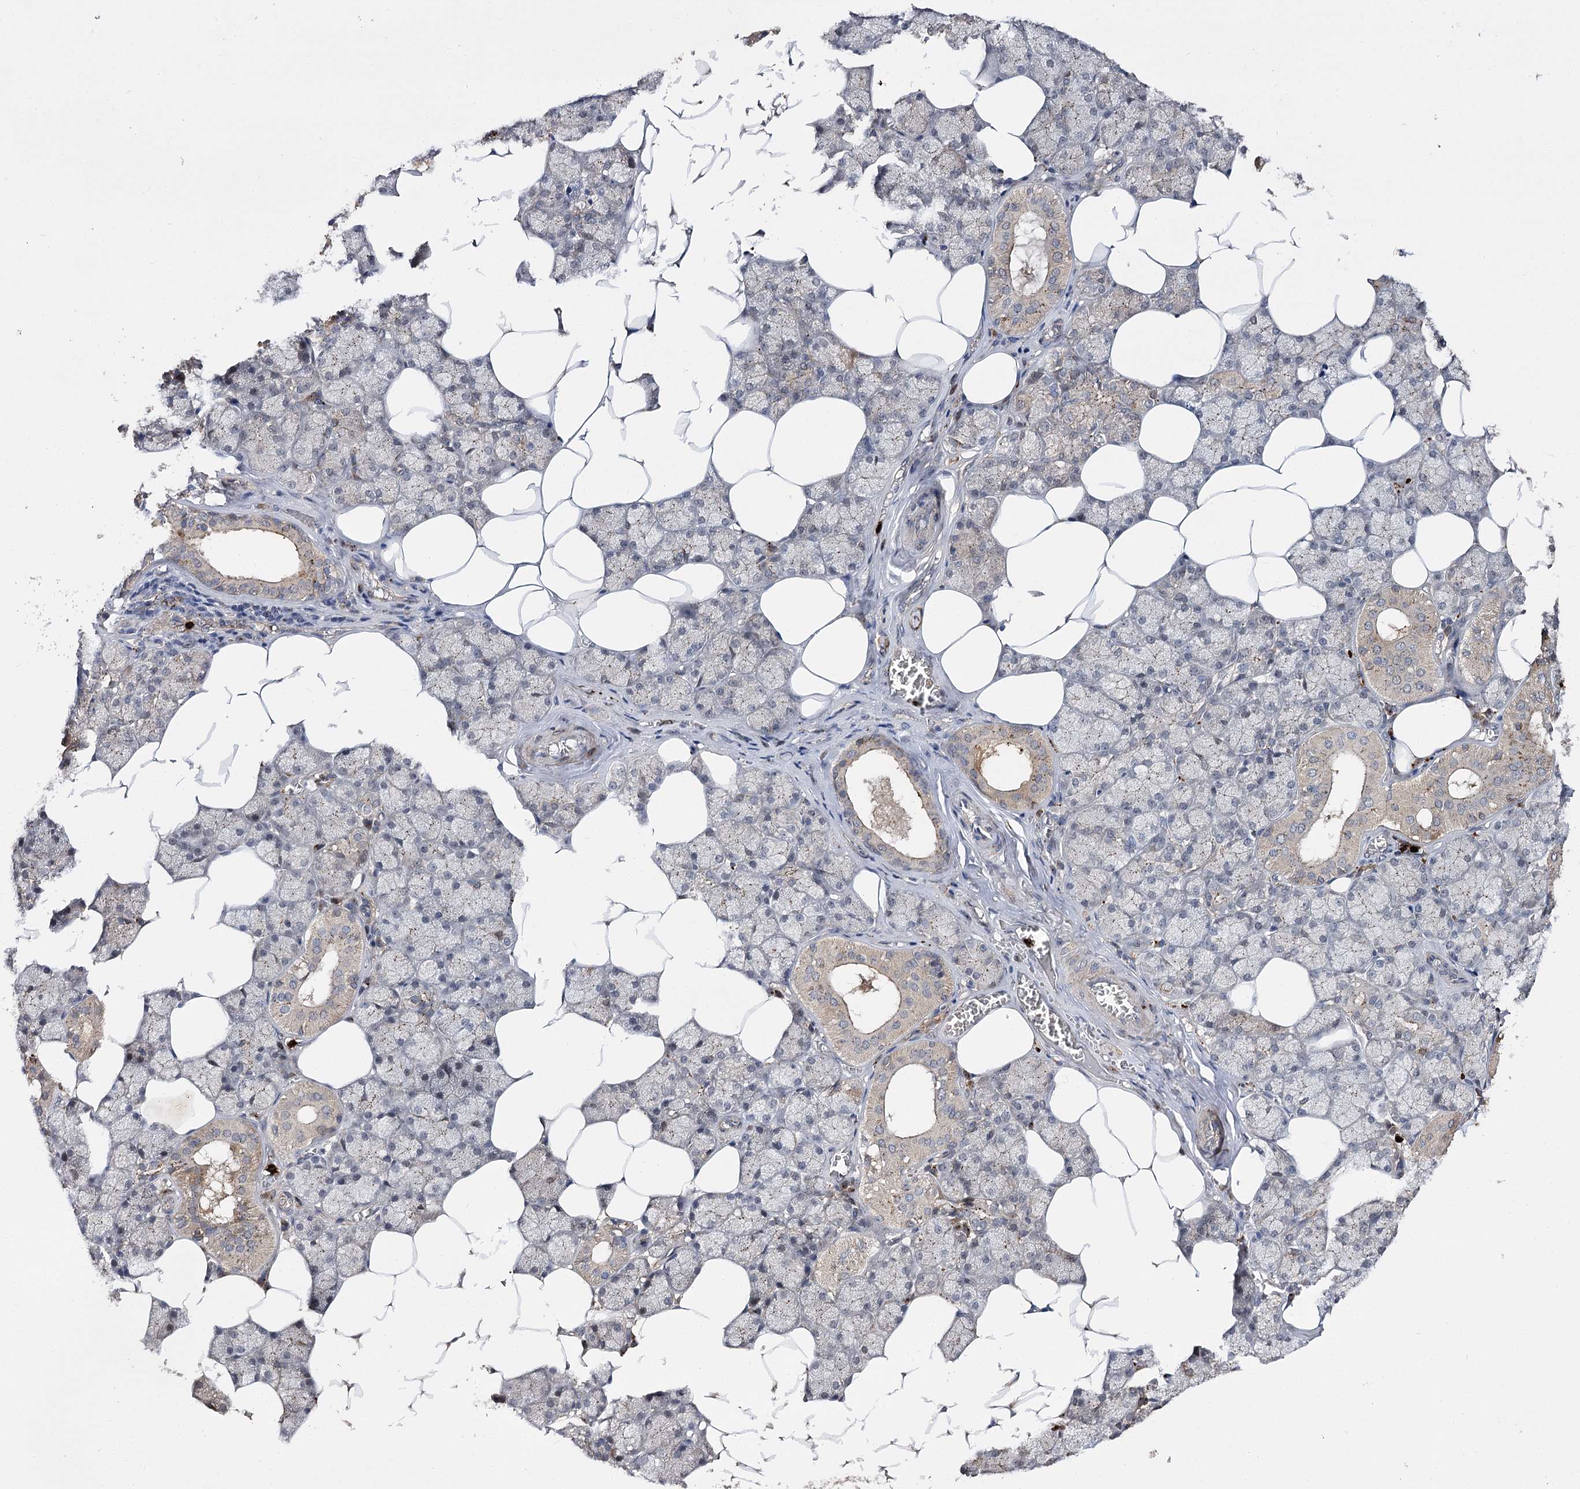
{"staining": {"intensity": "moderate", "quantity": "<25%", "location": "cytoplasmic/membranous"}, "tissue": "salivary gland", "cell_type": "Glandular cells", "image_type": "normal", "snomed": [{"axis": "morphology", "description": "Normal tissue, NOS"}, {"axis": "topography", "description": "Salivary gland"}], "caption": "Brown immunohistochemical staining in normal salivary gland displays moderate cytoplasmic/membranous expression in approximately <25% of glandular cells. Using DAB (3,3'-diaminobenzidine) (brown) and hematoxylin (blue) stains, captured at high magnification using brightfield microscopy.", "gene": "MINDY3", "patient": {"sex": "male", "age": 62}}